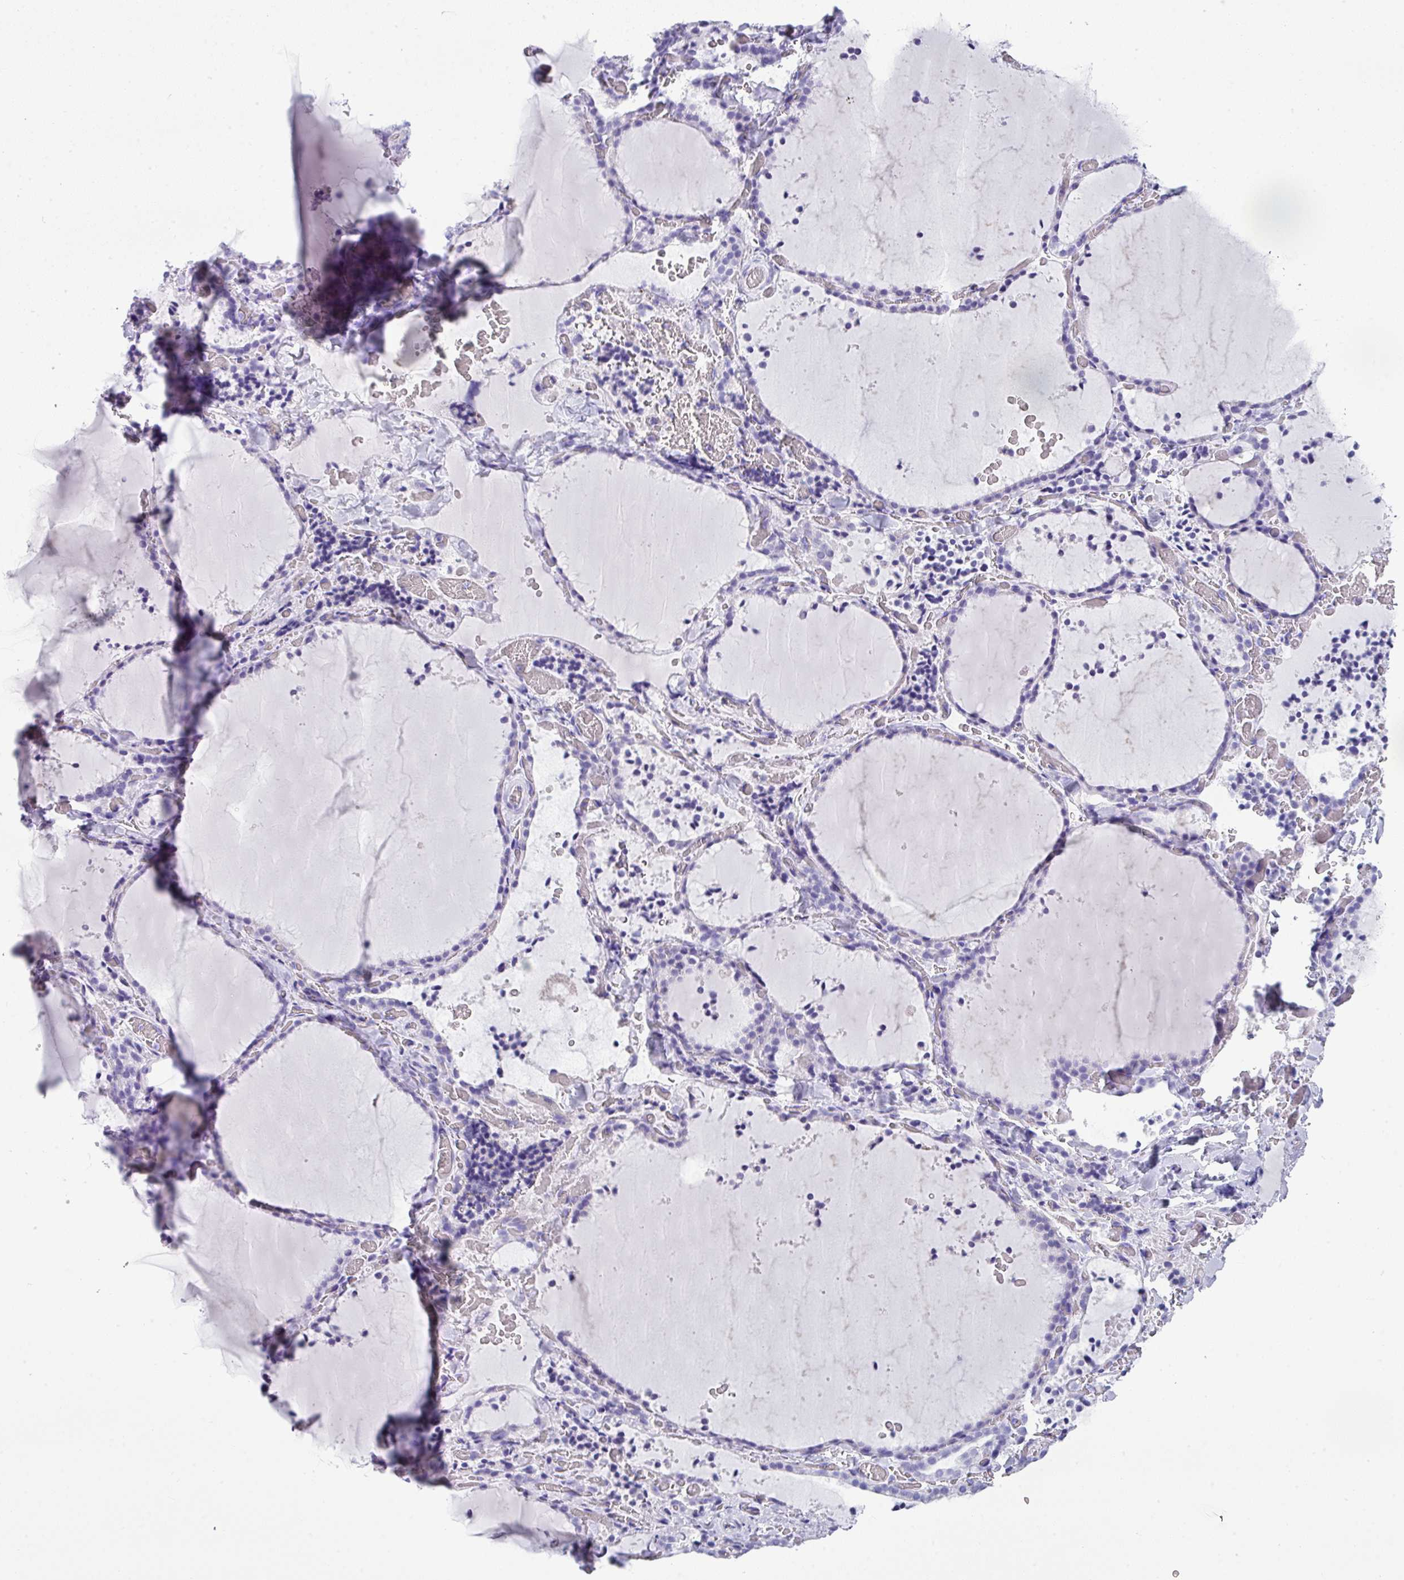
{"staining": {"intensity": "negative", "quantity": "none", "location": "none"}, "tissue": "thyroid gland", "cell_type": "Glandular cells", "image_type": "normal", "snomed": [{"axis": "morphology", "description": "Normal tissue, NOS"}, {"axis": "topography", "description": "Thyroid gland"}], "caption": "Protein analysis of normal thyroid gland exhibits no significant staining in glandular cells. The staining is performed using DAB brown chromogen with nuclei counter-stained in using hematoxylin.", "gene": "ZNF568", "patient": {"sex": "female", "age": 22}}